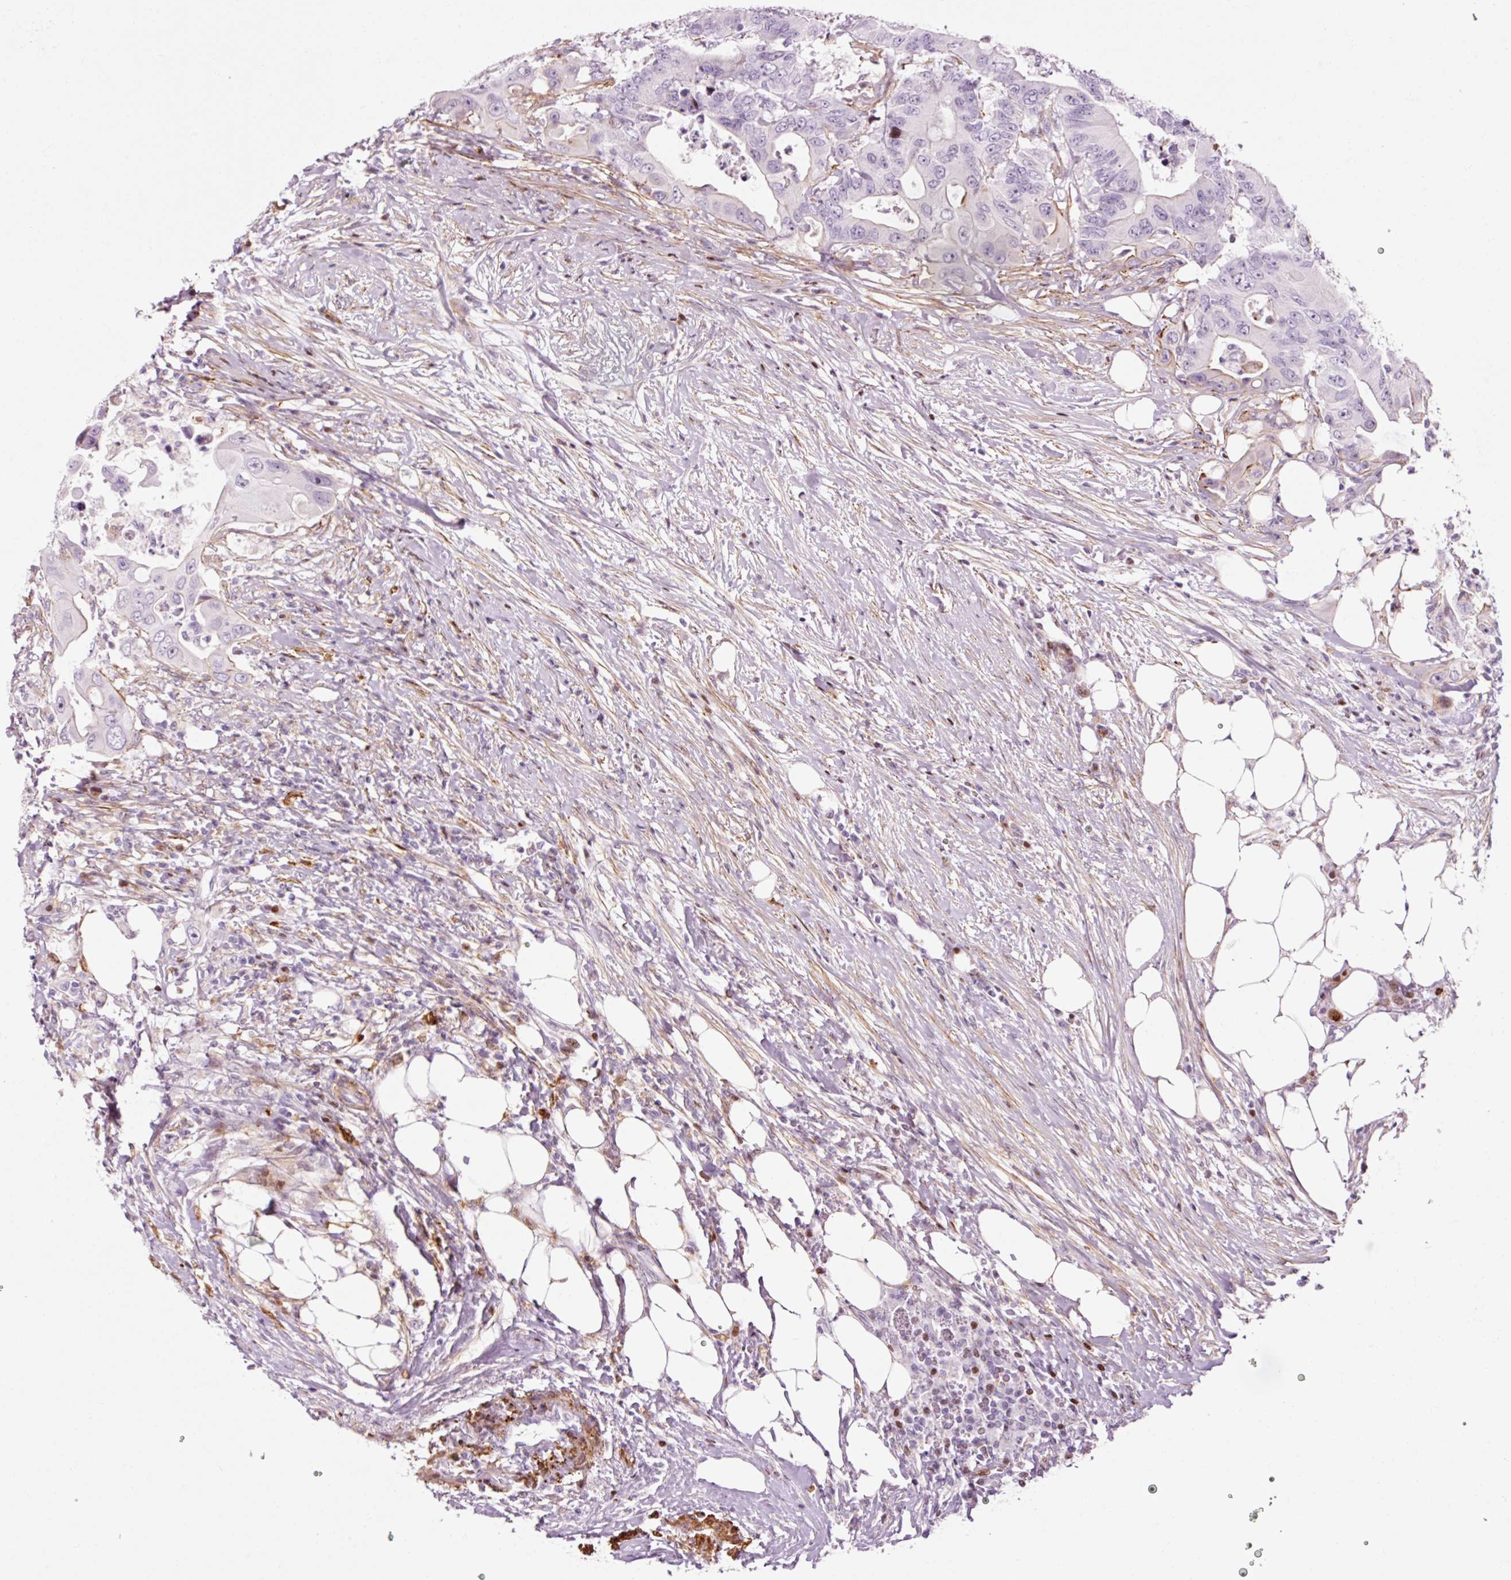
{"staining": {"intensity": "negative", "quantity": "none", "location": "none"}, "tissue": "colorectal cancer", "cell_type": "Tumor cells", "image_type": "cancer", "snomed": [{"axis": "morphology", "description": "Adenocarcinoma, NOS"}, {"axis": "topography", "description": "Colon"}], "caption": "A high-resolution photomicrograph shows IHC staining of adenocarcinoma (colorectal), which exhibits no significant staining in tumor cells.", "gene": "ANKRD20A1", "patient": {"sex": "male", "age": 71}}